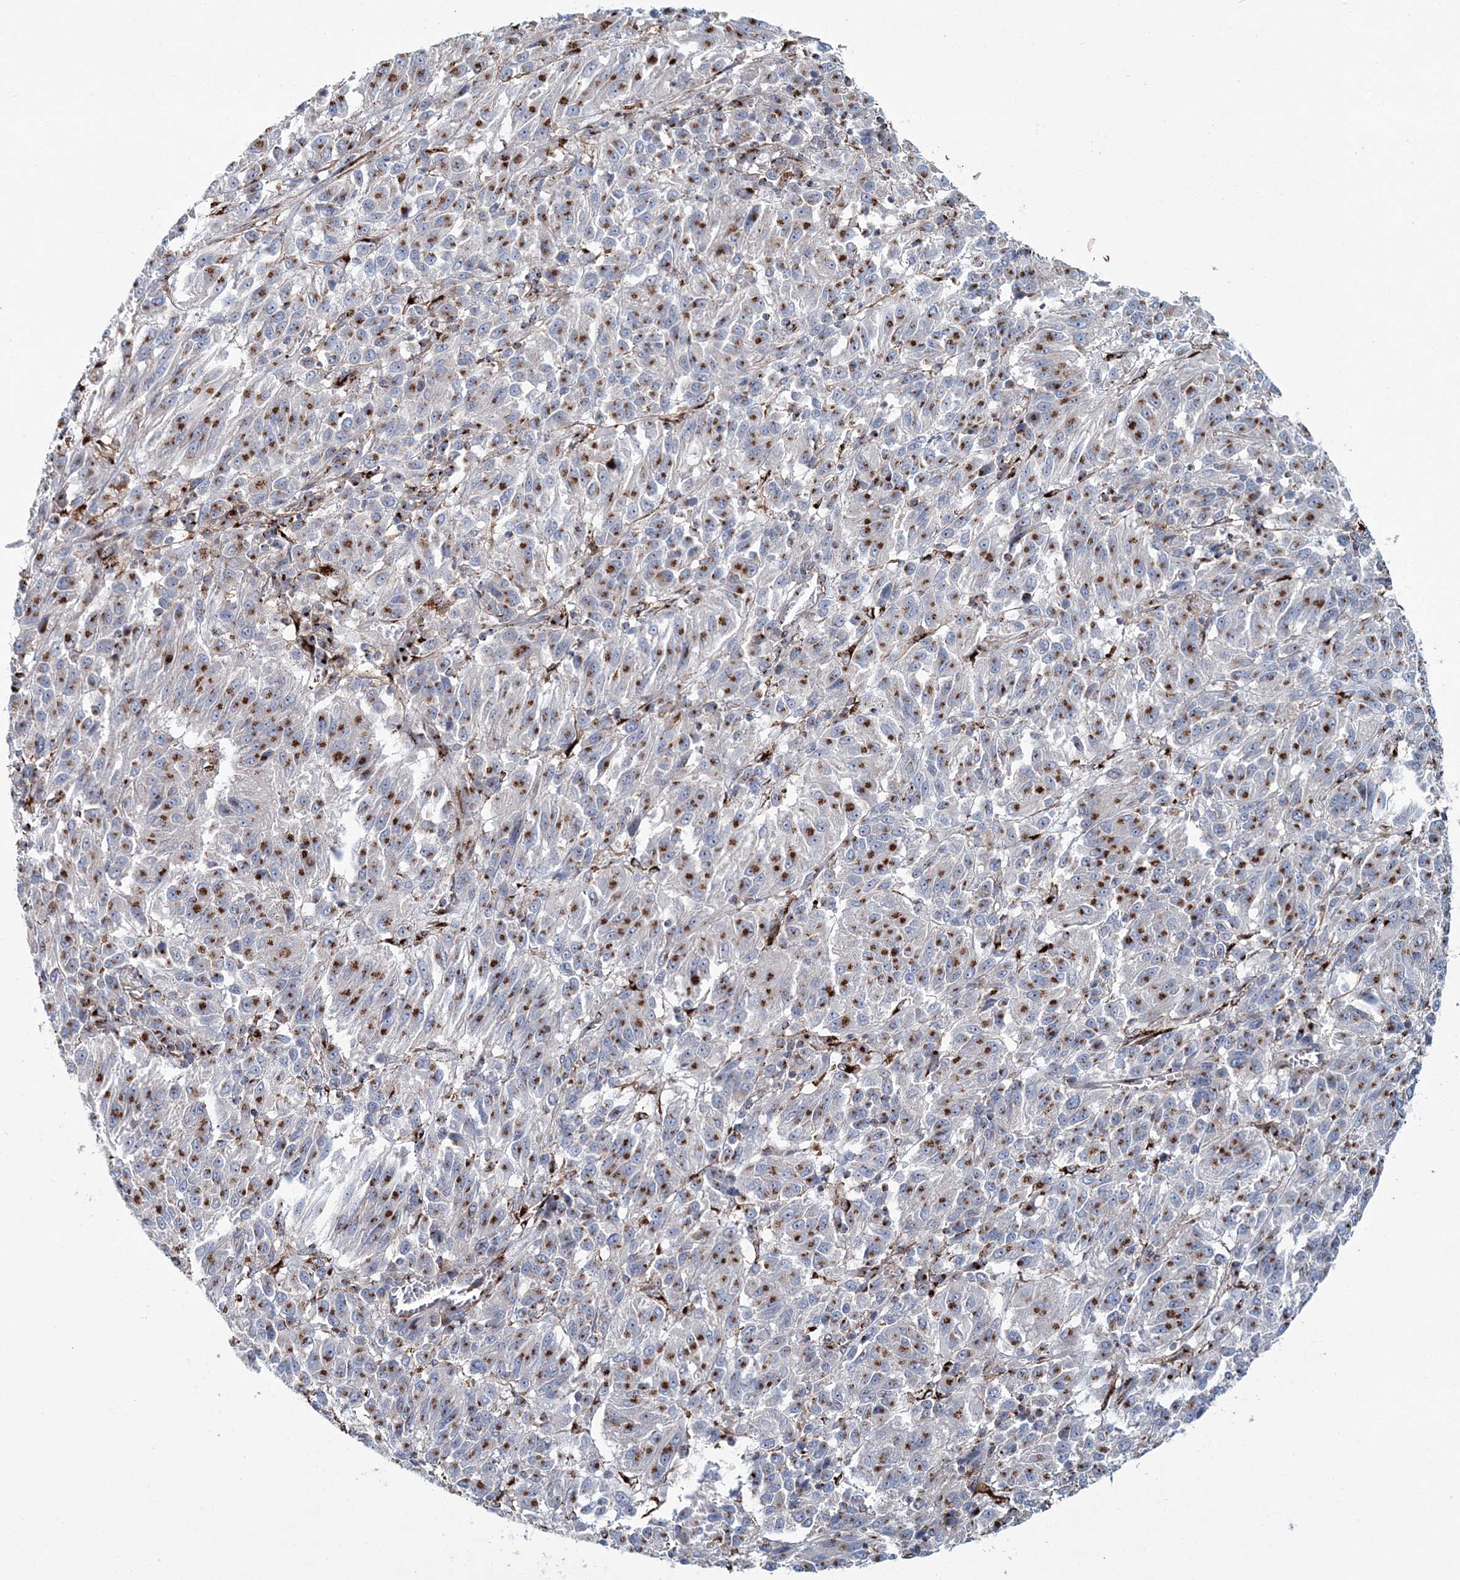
{"staining": {"intensity": "moderate", "quantity": ">75%", "location": "cytoplasmic/membranous"}, "tissue": "melanoma", "cell_type": "Tumor cells", "image_type": "cancer", "snomed": [{"axis": "morphology", "description": "Malignant melanoma, Metastatic site"}, {"axis": "topography", "description": "Lung"}], "caption": "IHC (DAB (3,3'-diaminobenzidine)) staining of malignant melanoma (metastatic site) exhibits moderate cytoplasmic/membranous protein expression in about >75% of tumor cells.", "gene": "MAN1A2", "patient": {"sex": "male", "age": 64}}